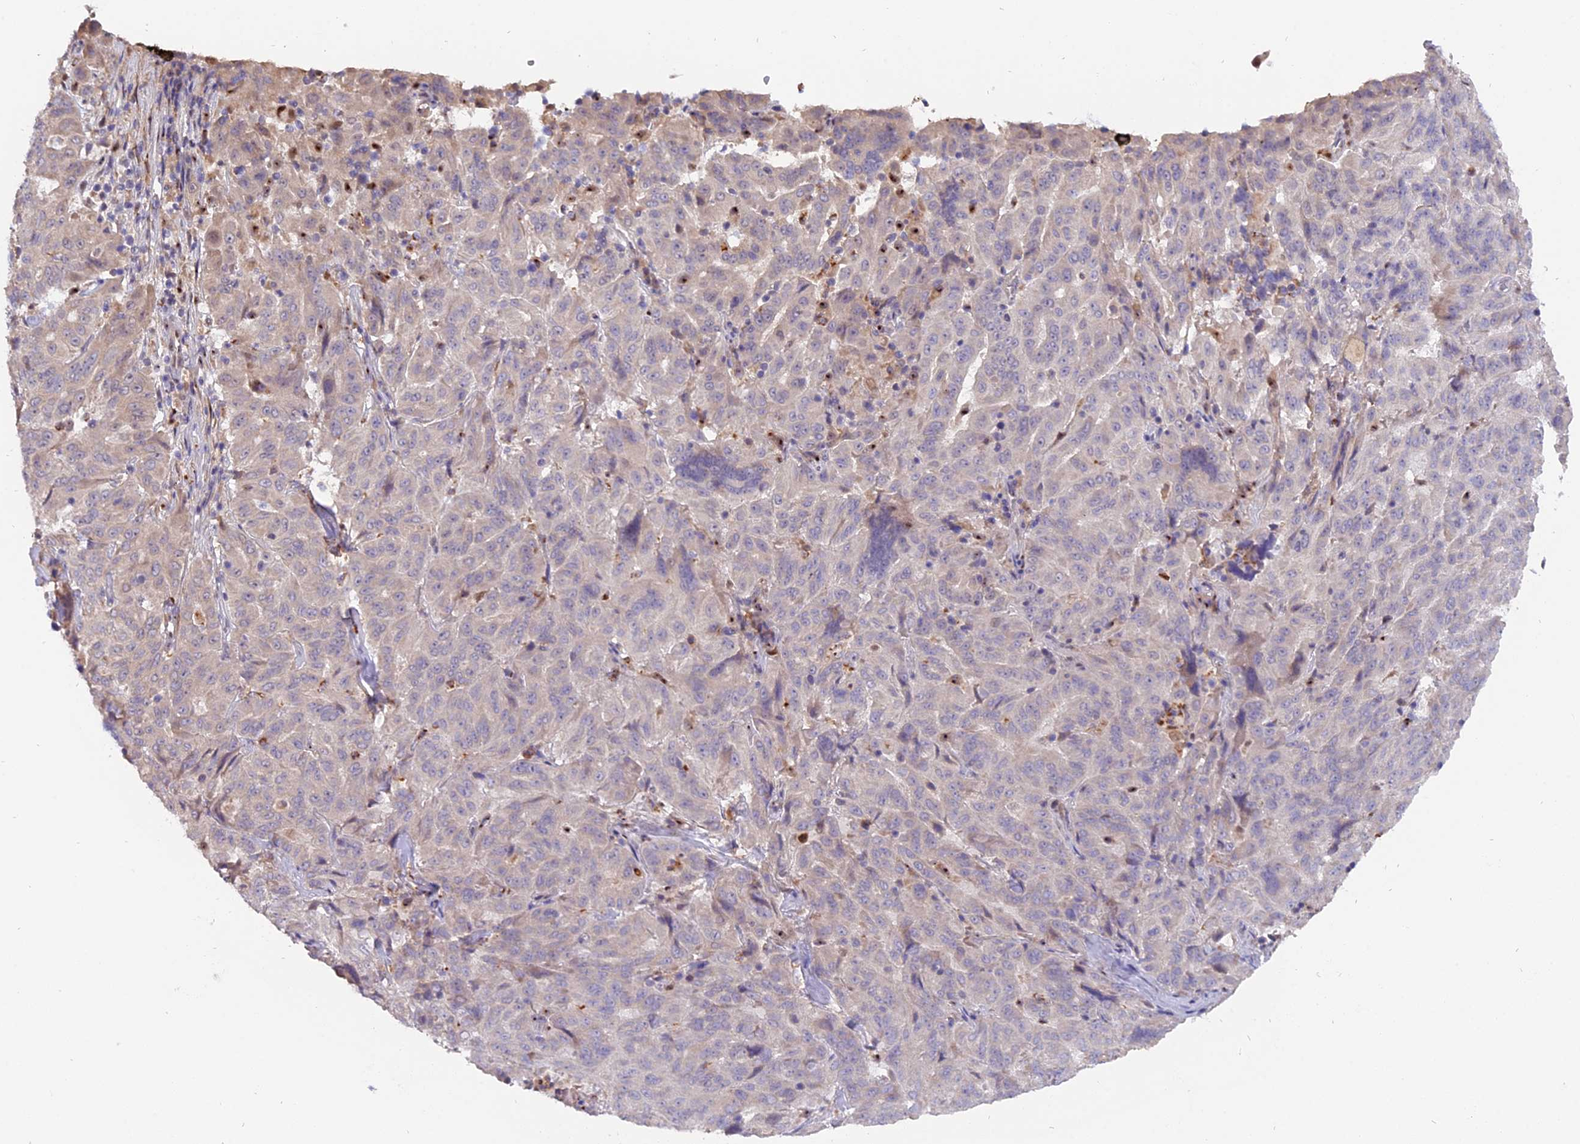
{"staining": {"intensity": "negative", "quantity": "none", "location": "none"}, "tissue": "pancreatic cancer", "cell_type": "Tumor cells", "image_type": "cancer", "snomed": [{"axis": "morphology", "description": "Adenocarcinoma, NOS"}, {"axis": "topography", "description": "Pancreas"}], "caption": "Immunohistochemical staining of human pancreatic adenocarcinoma shows no significant positivity in tumor cells.", "gene": "FAM118B", "patient": {"sex": "male", "age": 63}}